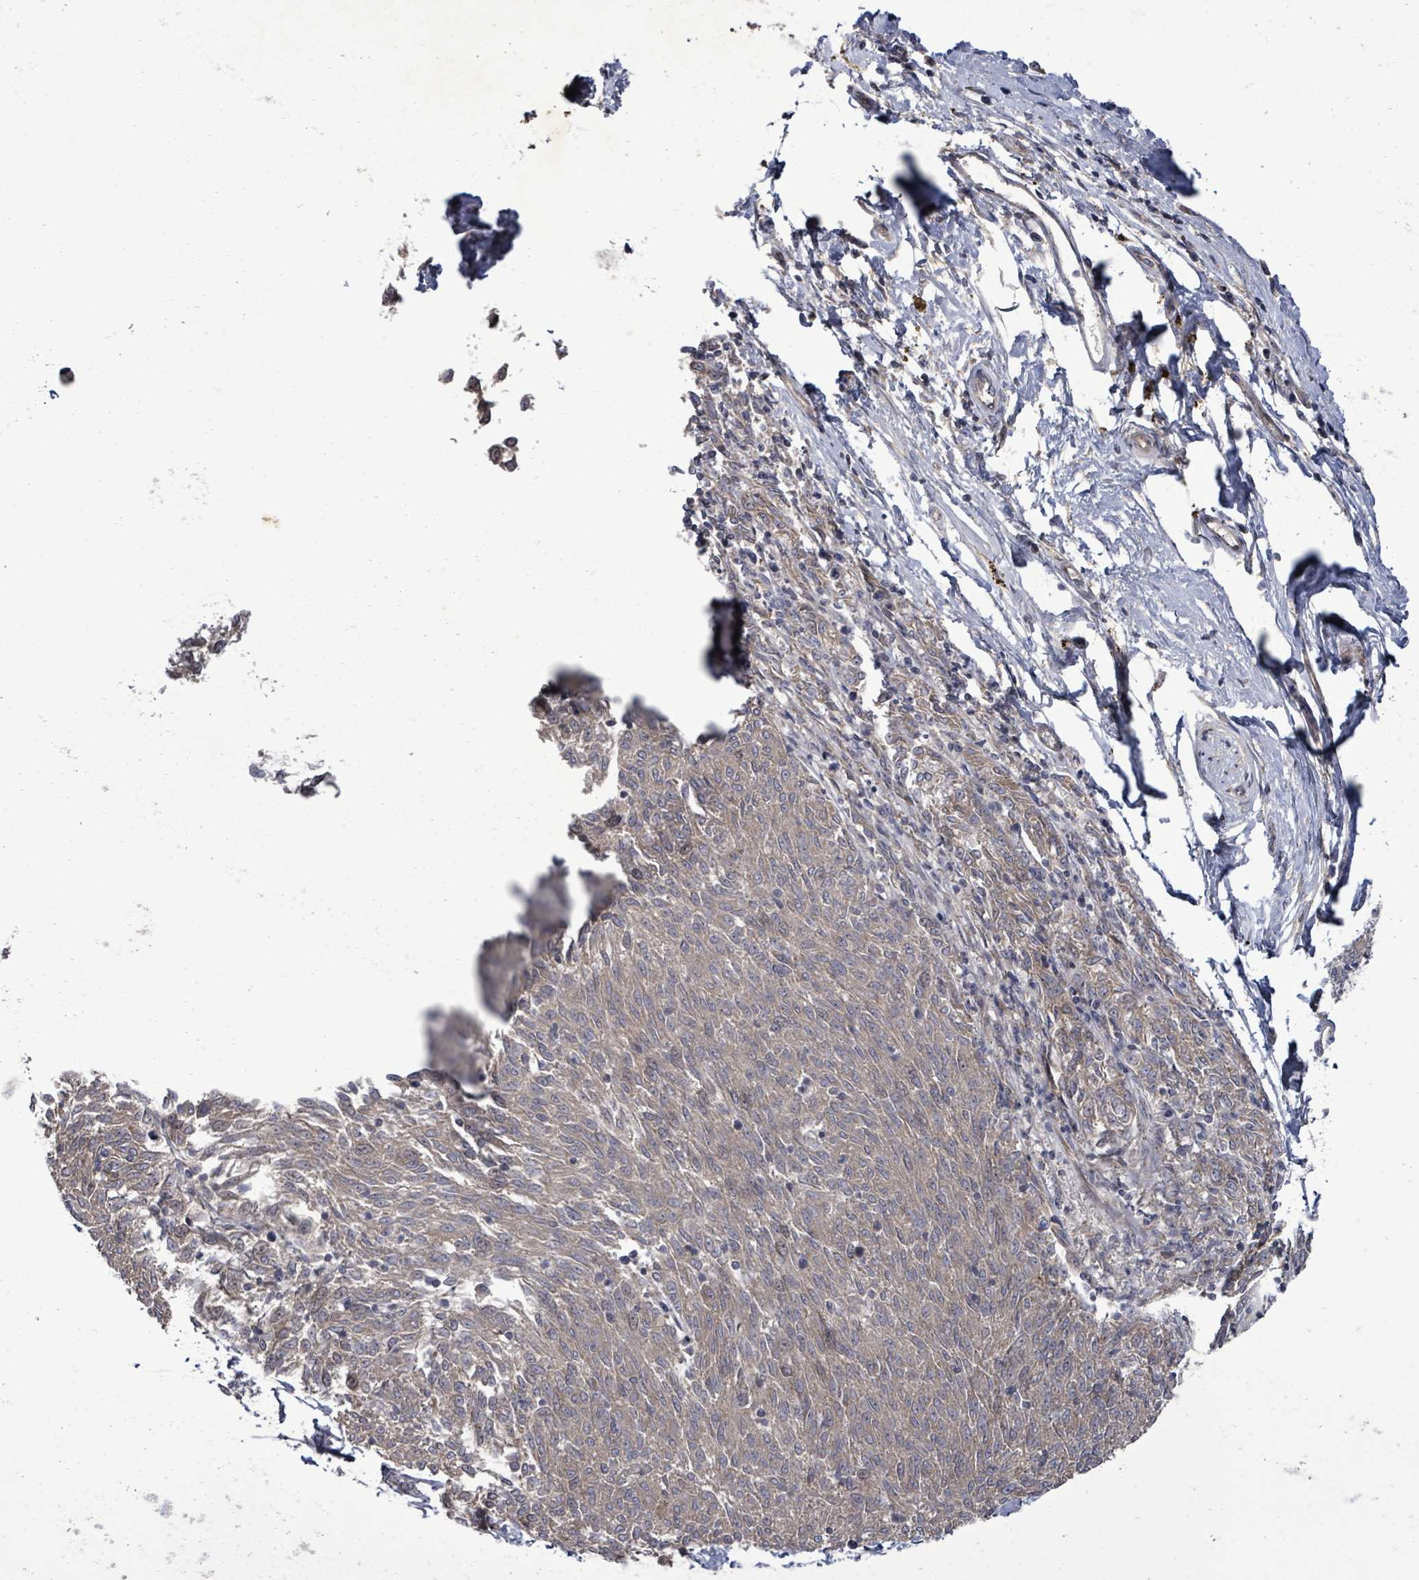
{"staining": {"intensity": "weak", "quantity": "25%-75%", "location": "cytoplasmic/membranous"}, "tissue": "melanoma", "cell_type": "Tumor cells", "image_type": "cancer", "snomed": [{"axis": "morphology", "description": "Malignant melanoma, NOS"}, {"axis": "topography", "description": "Skin"}], "caption": "A high-resolution photomicrograph shows immunohistochemistry (IHC) staining of melanoma, which demonstrates weak cytoplasmic/membranous expression in approximately 25%-75% of tumor cells. The staining is performed using DAB brown chromogen to label protein expression. The nuclei are counter-stained blue using hematoxylin.", "gene": "KRTAP27-1", "patient": {"sex": "female", "age": 72}}